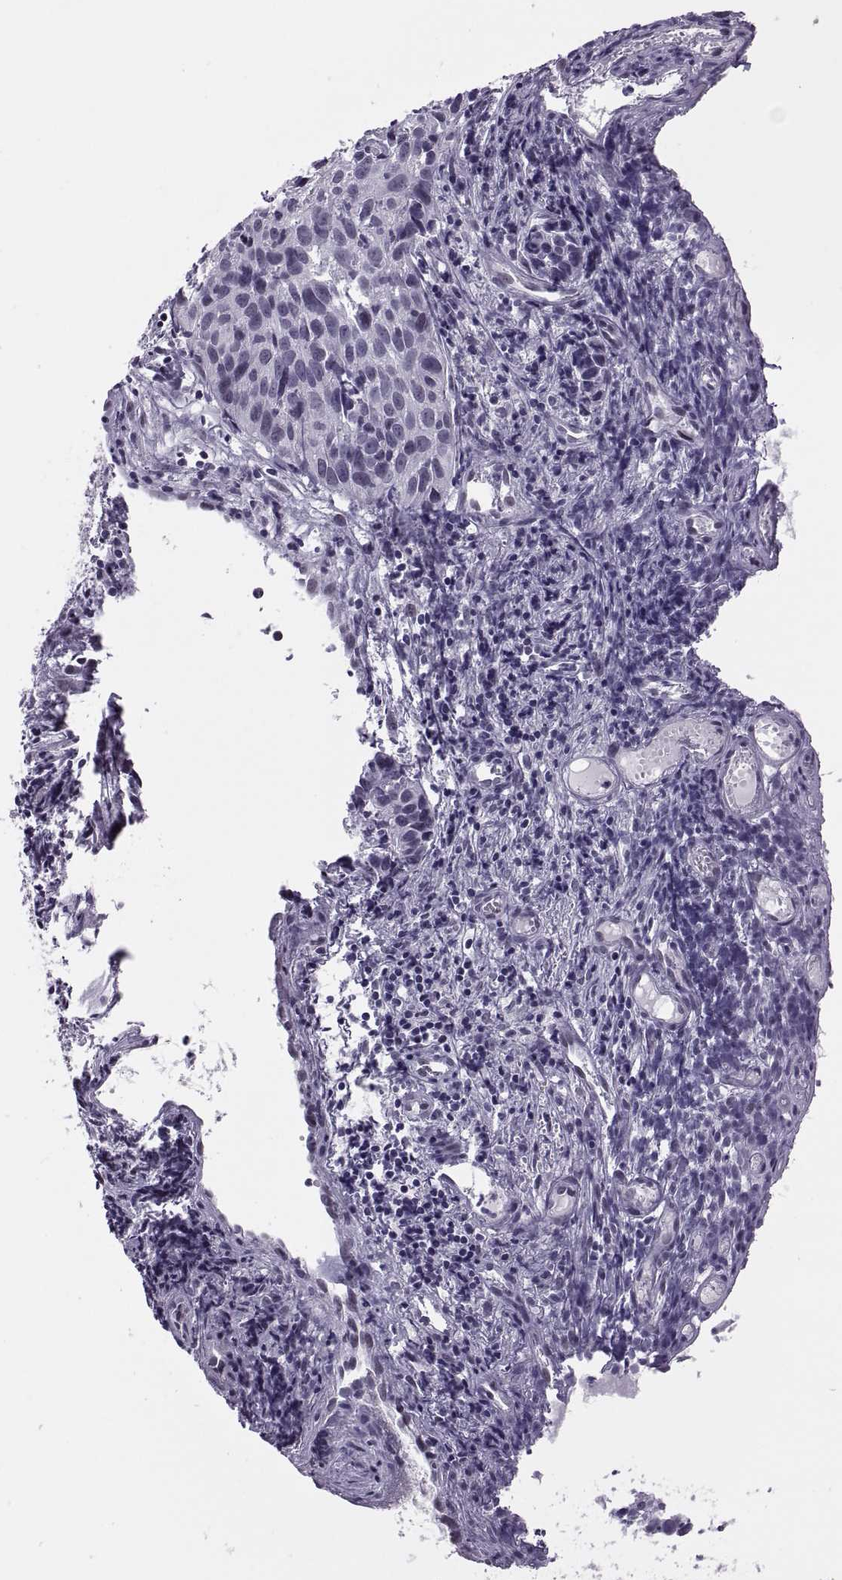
{"staining": {"intensity": "negative", "quantity": "none", "location": "none"}, "tissue": "cervical cancer", "cell_type": "Tumor cells", "image_type": "cancer", "snomed": [{"axis": "morphology", "description": "Squamous cell carcinoma, NOS"}, {"axis": "topography", "description": "Cervix"}], "caption": "There is no significant positivity in tumor cells of cervical cancer (squamous cell carcinoma). Nuclei are stained in blue.", "gene": "SYNGR4", "patient": {"sex": "female", "age": 30}}